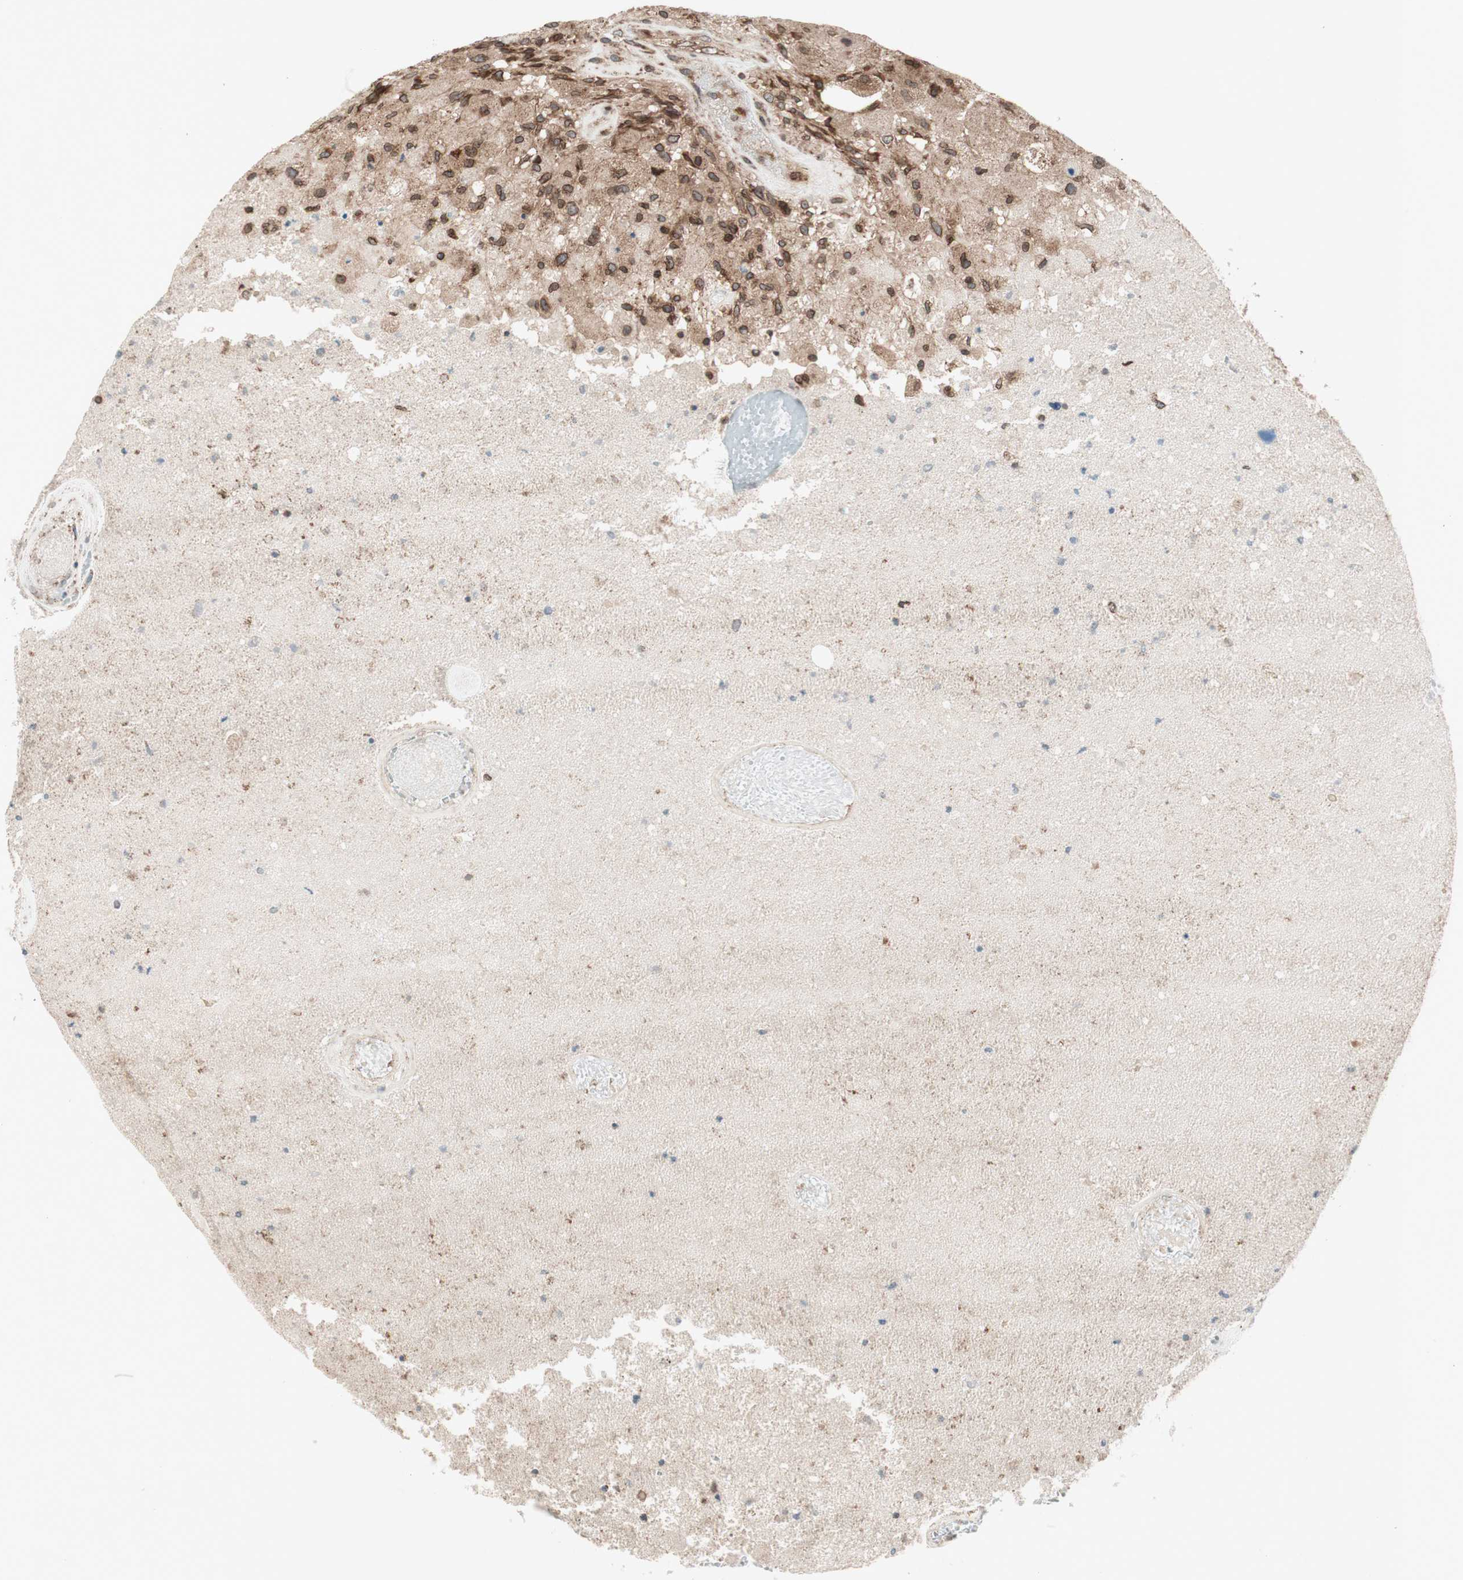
{"staining": {"intensity": "moderate", "quantity": ">75%", "location": "cytoplasmic/membranous,nuclear"}, "tissue": "glioma", "cell_type": "Tumor cells", "image_type": "cancer", "snomed": [{"axis": "morphology", "description": "Normal tissue, NOS"}, {"axis": "morphology", "description": "Glioma, malignant, High grade"}, {"axis": "topography", "description": "Cerebral cortex"}], "caption": "Human high-grade glioma (malignant) stained for a protein (brown) exhibits moderate cytoplasmic/membranous and nuclear positive expression in about >75% of tumor cells.", "gene": "NUP62", "patient": {"sex": "male", "age": 77}}